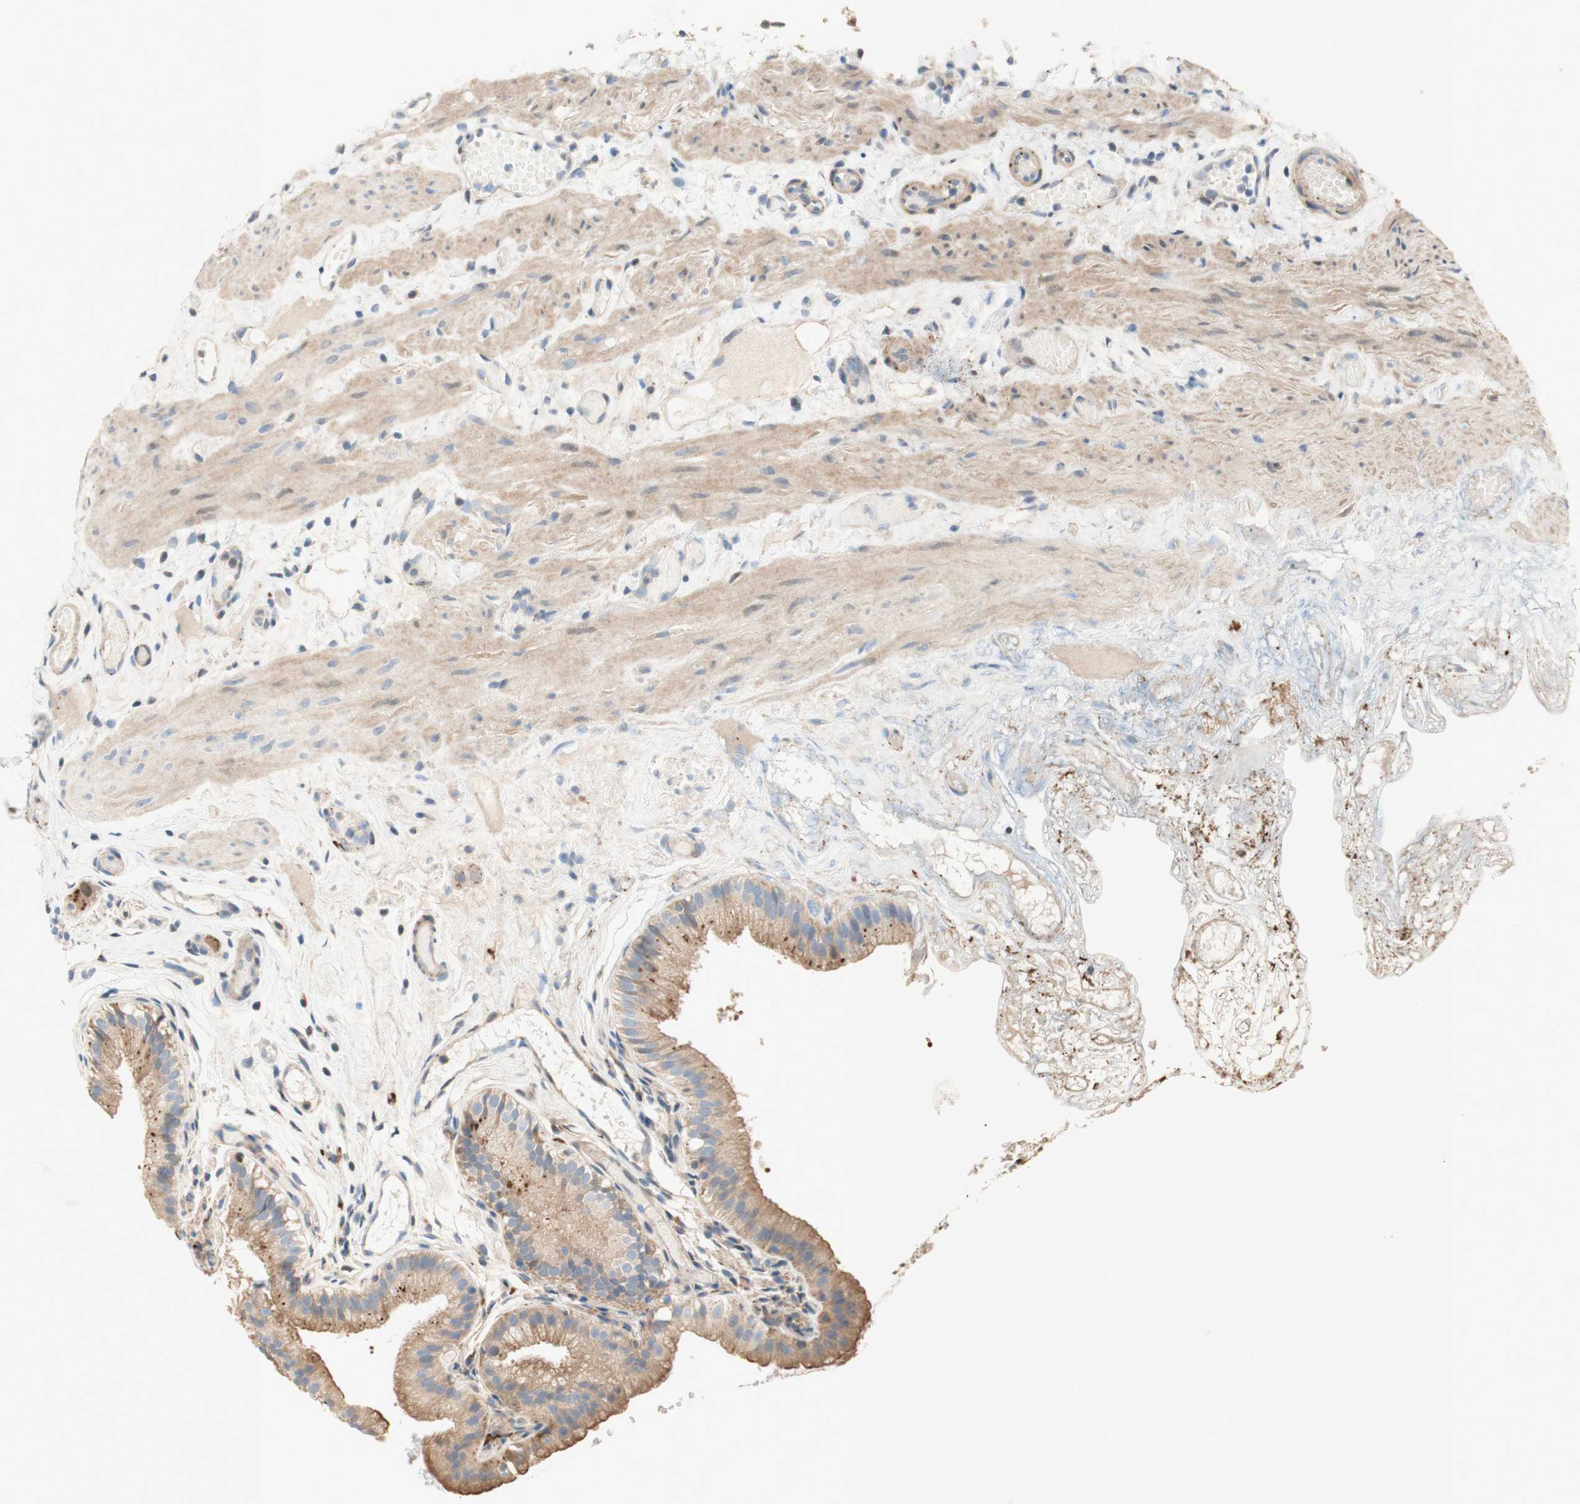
{"staining": {"intensity": "strong", "quantity": ">75%", "location": "cytoplasmic/membranous"}, "tissue": "gallbladder", "cell_type": "Glandular cells", "image_type": "normal", "snomed": [{"axis": "morphology", "description": "Normal tissue, NOS"}, {"axis": "topography", "description": "Gallbladder"}], "caption": "Immunohistochemical staining of unremarkable gallbladder displays >75% levels of strong cytoplasmic/membranous protein staining in about >75% of glandular cells. The staining was performed using DAB (3,3'-diaminobenzidine) to visualize the protein expression in brown, while the nuclei were stained in blue with hematoxylin (Magnification: 20x).", "gene": "PTPN21", "patient": {"sex": "female", "age": 26}}